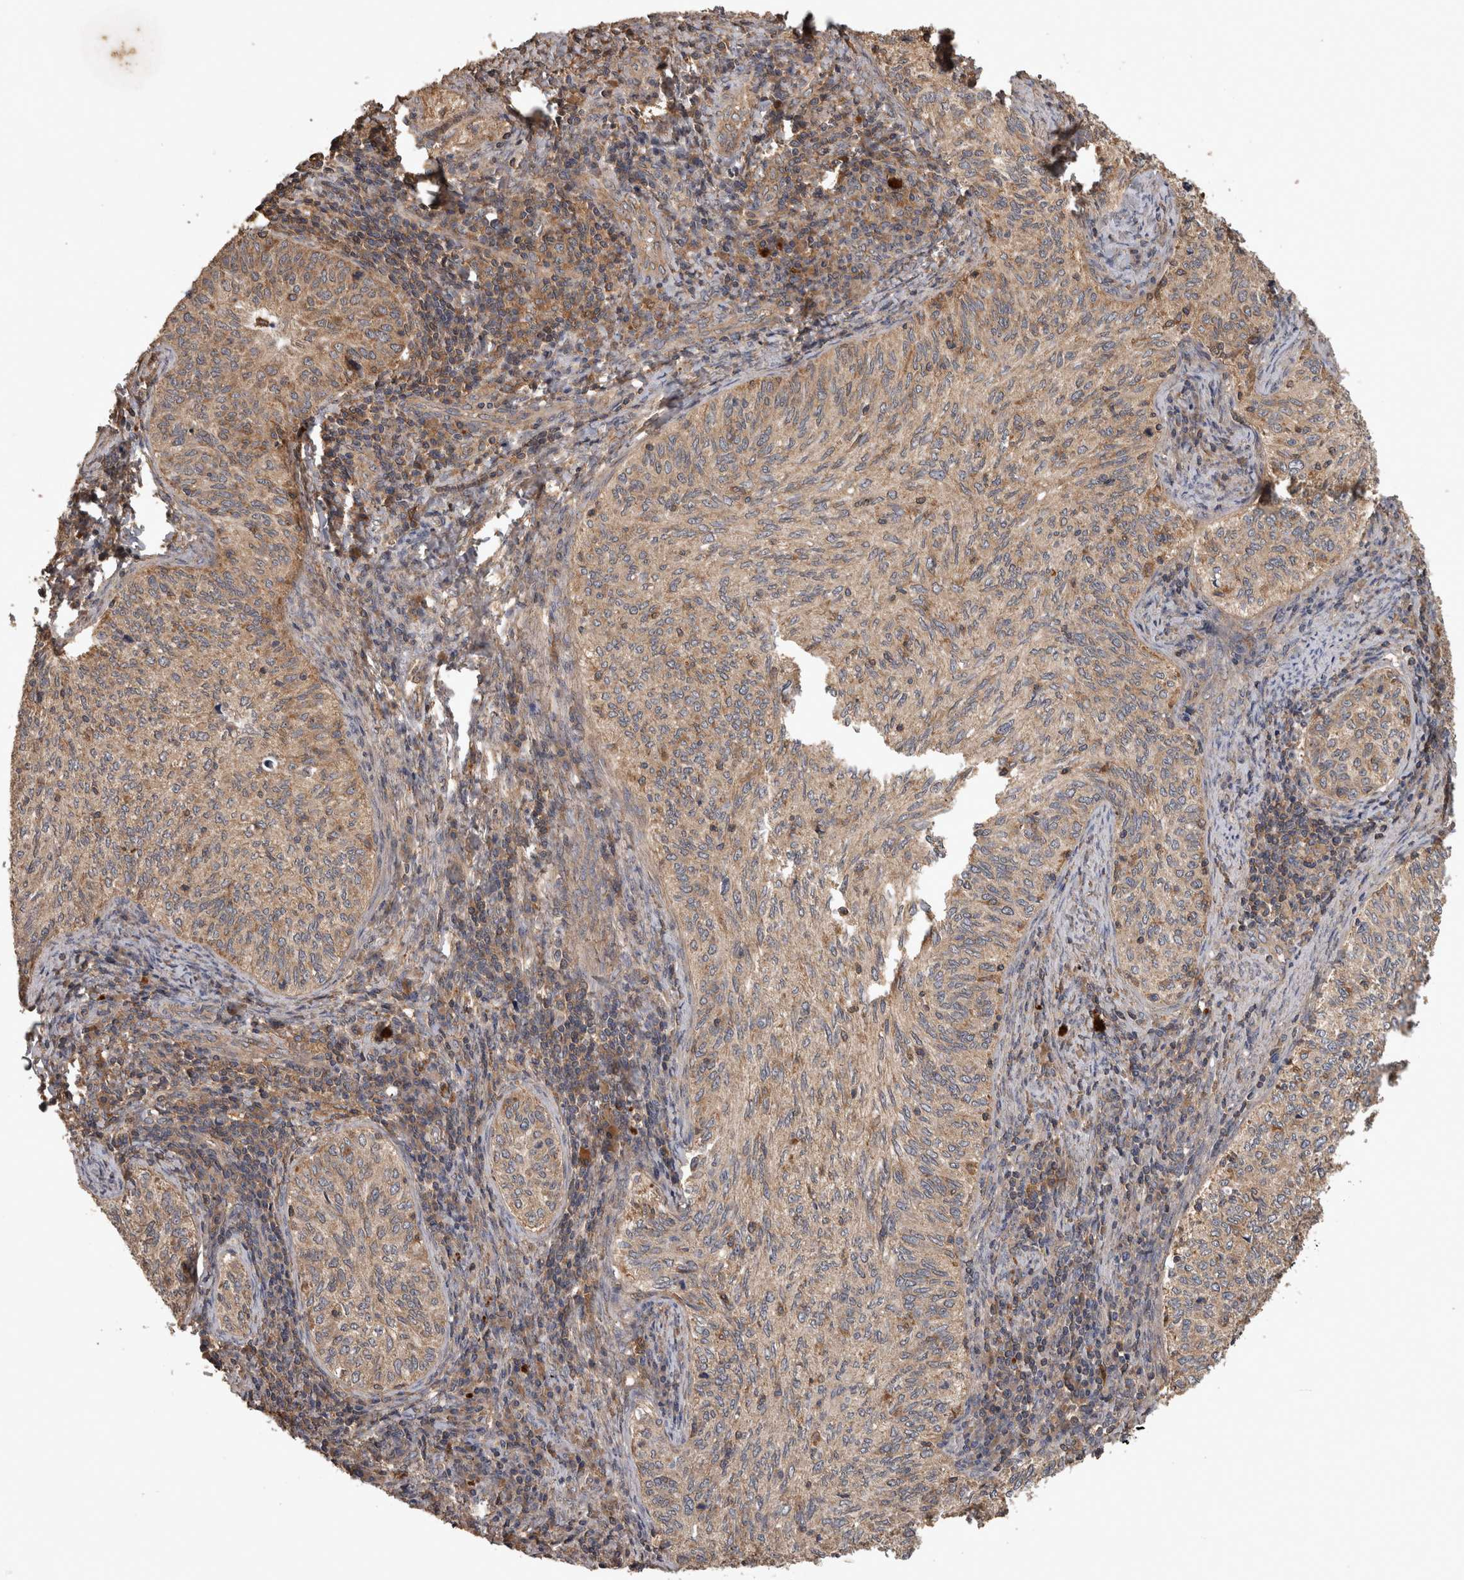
{"staining": {"intensity": "weak", "quantity": "25%-75%", "location": "cytoplasmic/membranous"}, "tissue": "cervical cancer", "cell_type": "Tumor cells", "image_type": "cancer", "snomed": [{"axis": "morphology", "description": "Squamous cell carcinoma, NOS"}, {"axis": "topography", "description": "Cervix"}], "caption": "Cervical cancer stained with DAB immunohistochemistry (IHC) displays low levels of weak cytoplasmic/membranous staining in about 25%-75% of tumor cells.", "gene": "TRMT61B", "patient": {"sex": "female", "age": 30}}